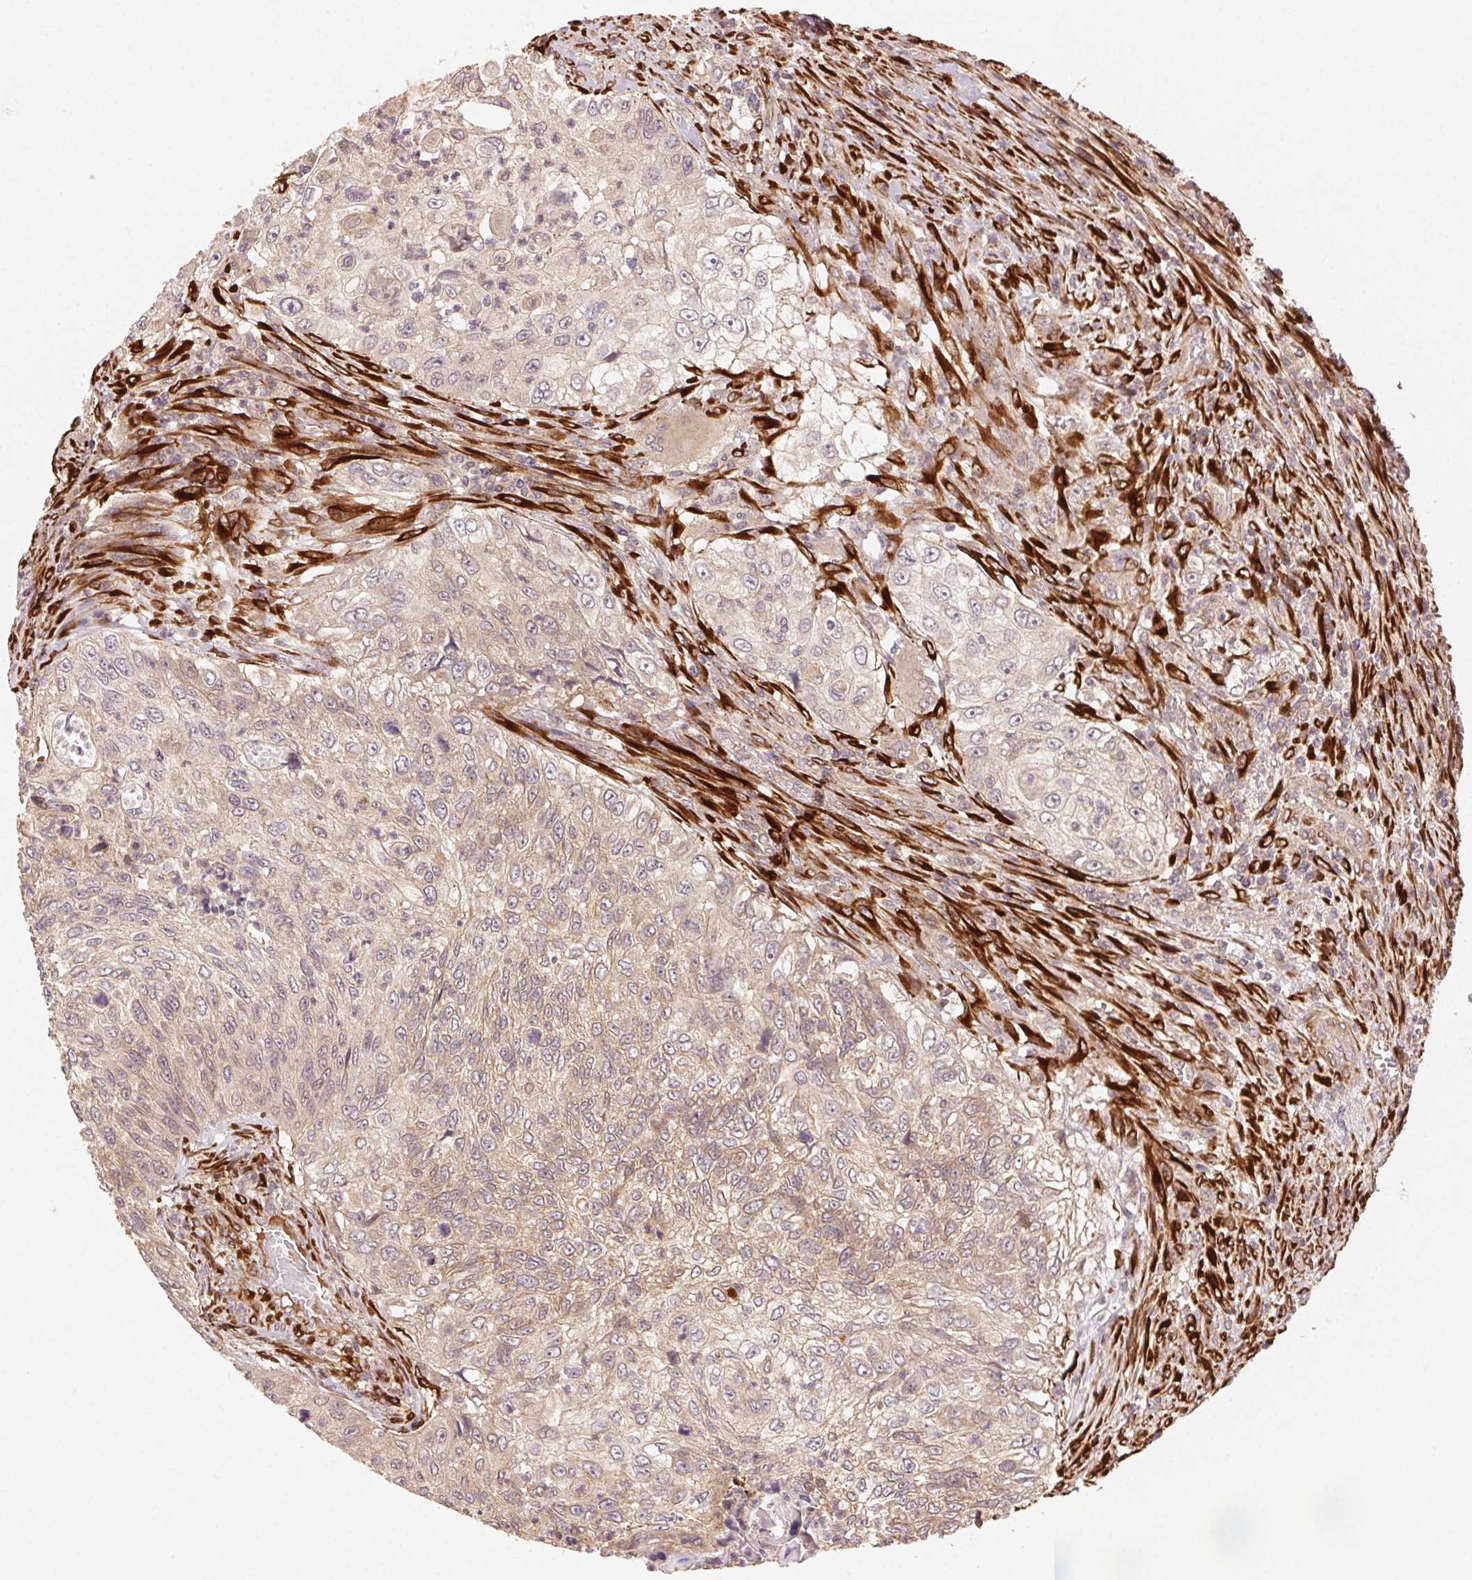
{"staining": {"intensity": "weak", "quantity": ">75%", "location": "cytoplasmic/membranous"}, "tissue": "urothelial cancer", "cell_type": "Tumor cells", "image_type": "cancer", "snomed": [{"axis": "morphology", "description": "Urothelial carcinoma, High grade"}, {"axis": "topography", "description": "Urinary bladder"}], "caption": "Immunohistochemistry (IHC) of urothelial cancer demonstrates low levels of weak cytoplasmic/membranous staining in about >75% of tumor cells.", "gene": "KLHL15", "patient": {"sex": "female", "age": 60}}